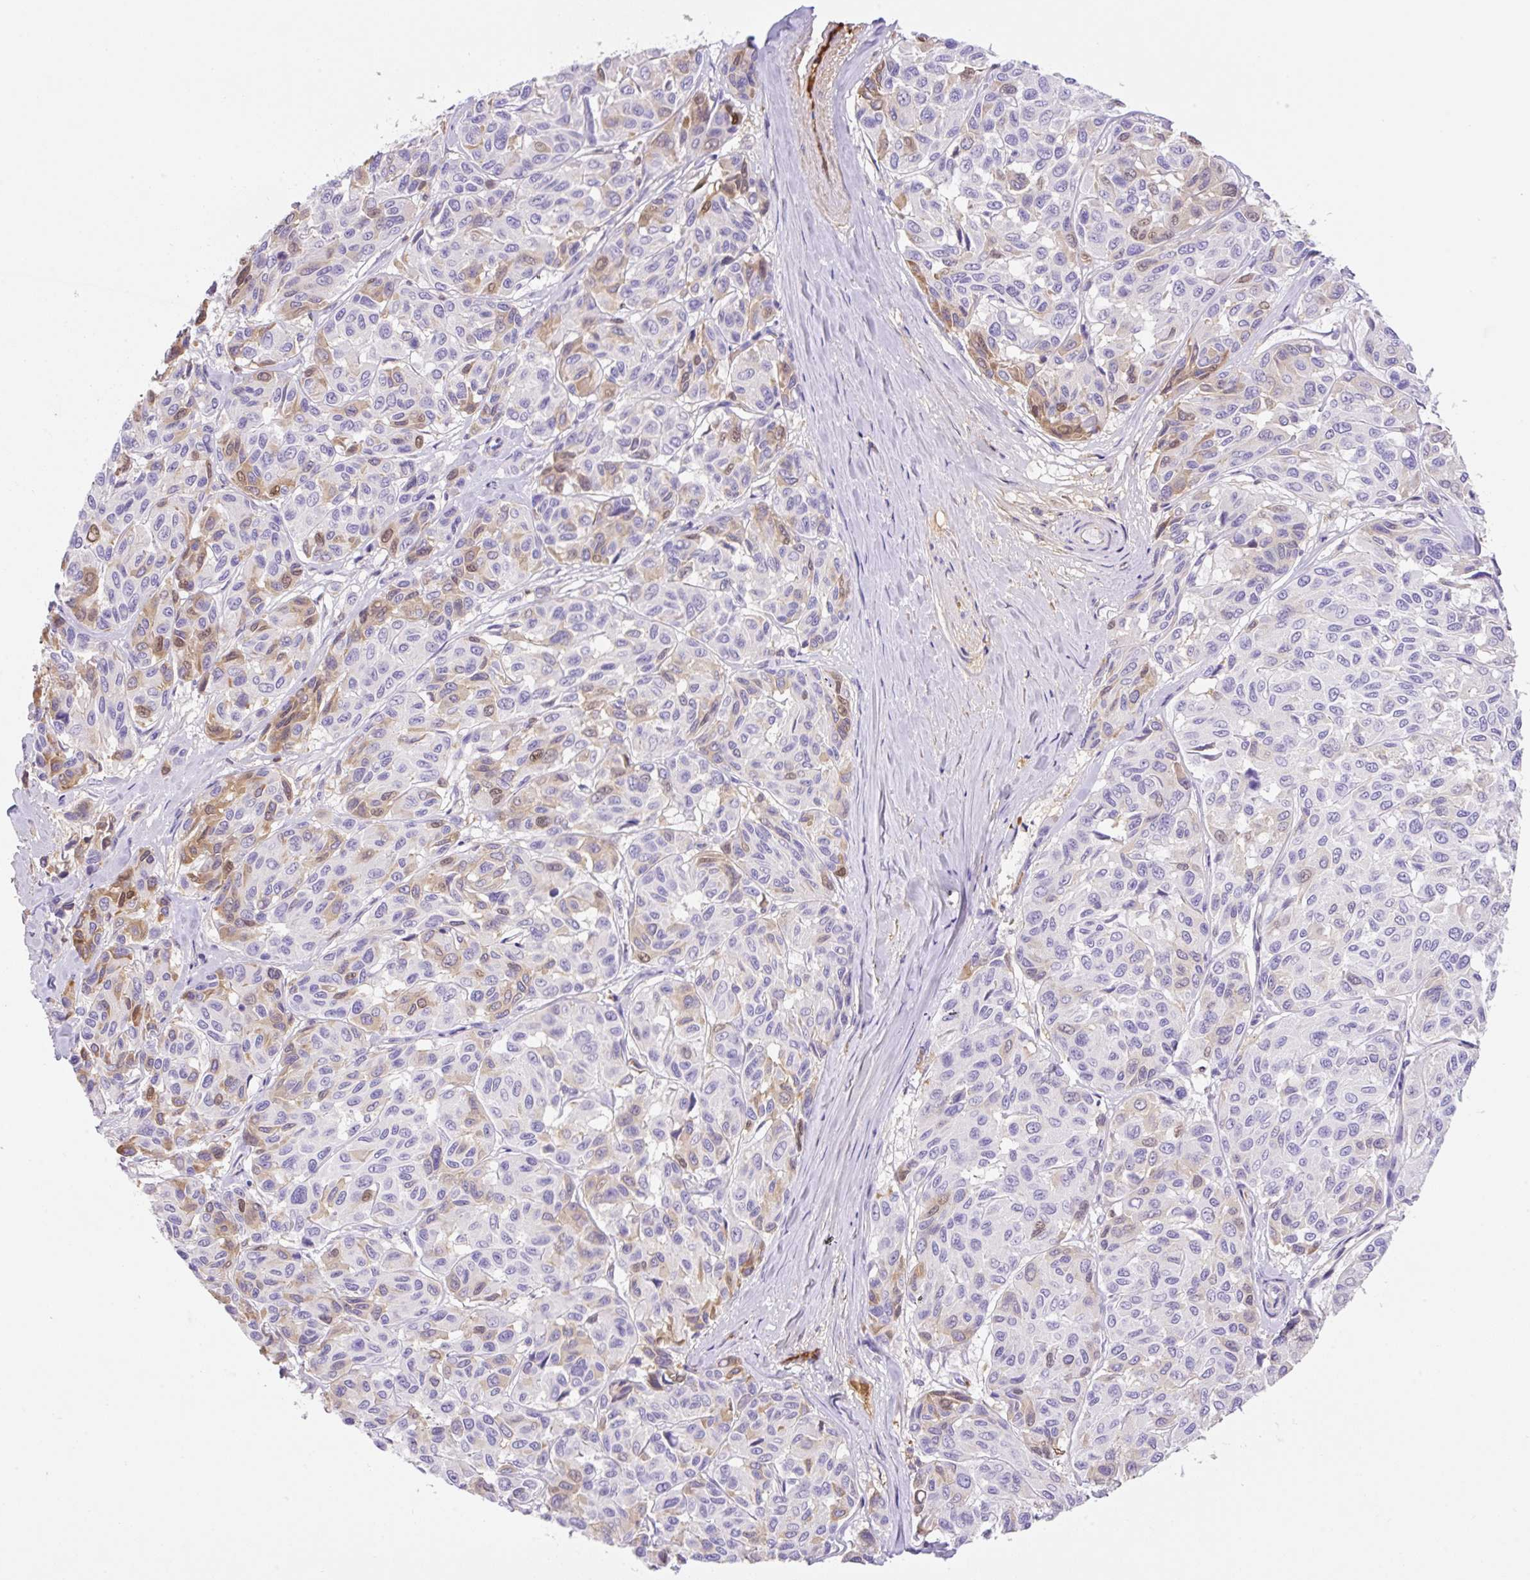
{"staining": {"intensity": "moderate", "quantity": "<25%", "location": "cytoplasmic/membranous,nuclear"}, "tissue": "melanoma", "cell_type": "Tumor cells", "image_type": "cancer", "snomed": [{"axis": "morphology", "description": "Malignant melanoma, NOS"}, {"axis": "topography", "description": "Skin"}], "caption": "Immunohistochemistry (IHC) of melanoma reveals low levels of moderate cytoplasmic/membranous and nuclear expression in about <25% of tumor cells.", "gene": "TDRD15", "patient": {"sex": "female", "age": 66}}